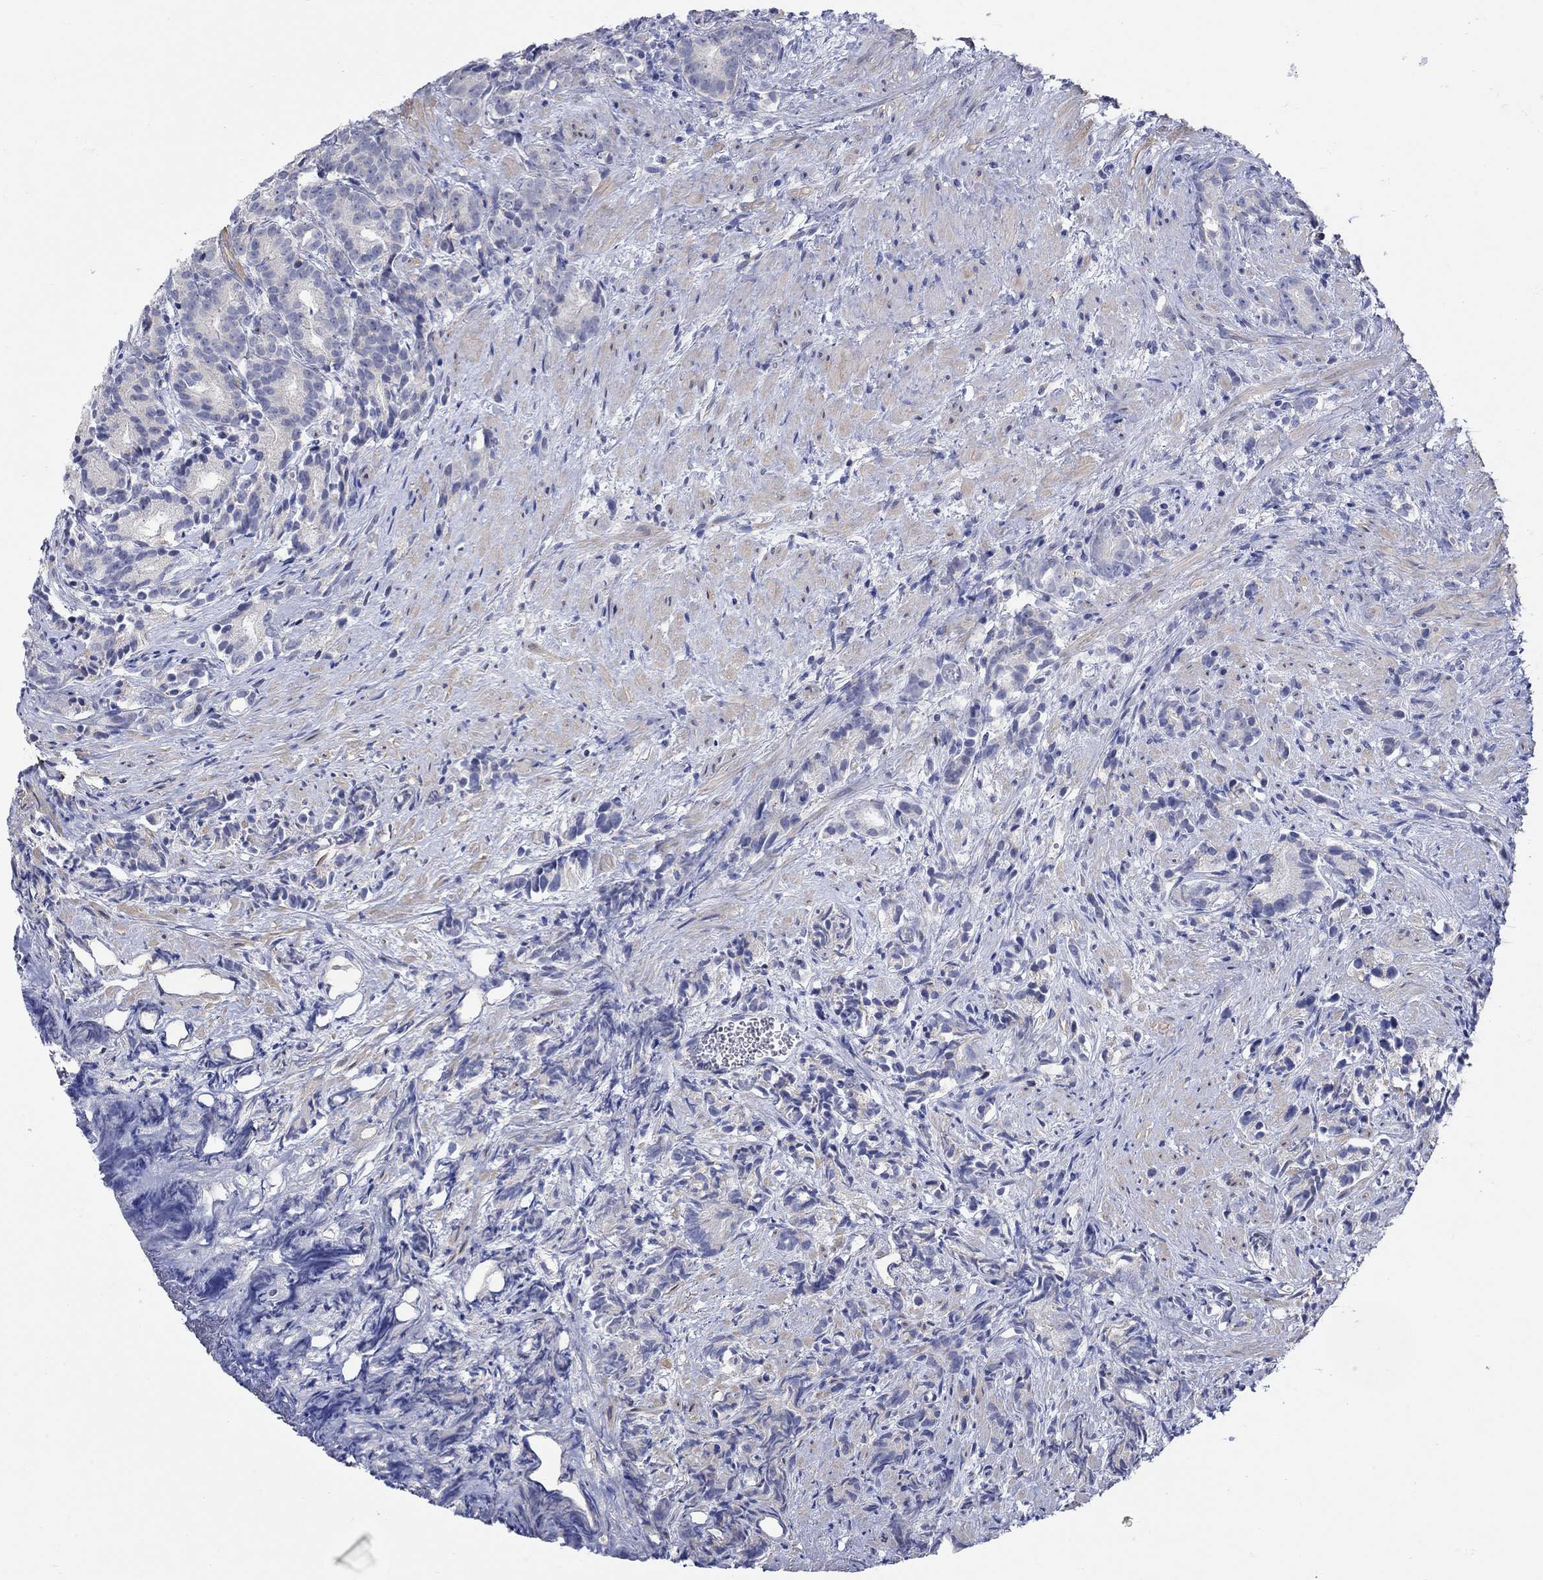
{"staining": {"intensity": "negative", "quantity": "none", "location": "none"}, "tissue": "prostate cancer", "cell_type": "Tumor cells", "image_type": "cancer", "snomed": [{"axis": "morphology", "description": "Adenocarcinoma, High grade"}, {"axis": "topography", "description": "Prostate"}], "caption": "Prostate cancer stained for a protein using IHC exhibits no positivity tumor cells.", "gene": "KRT222", "patient": {"sex": "male", "age": 90}}